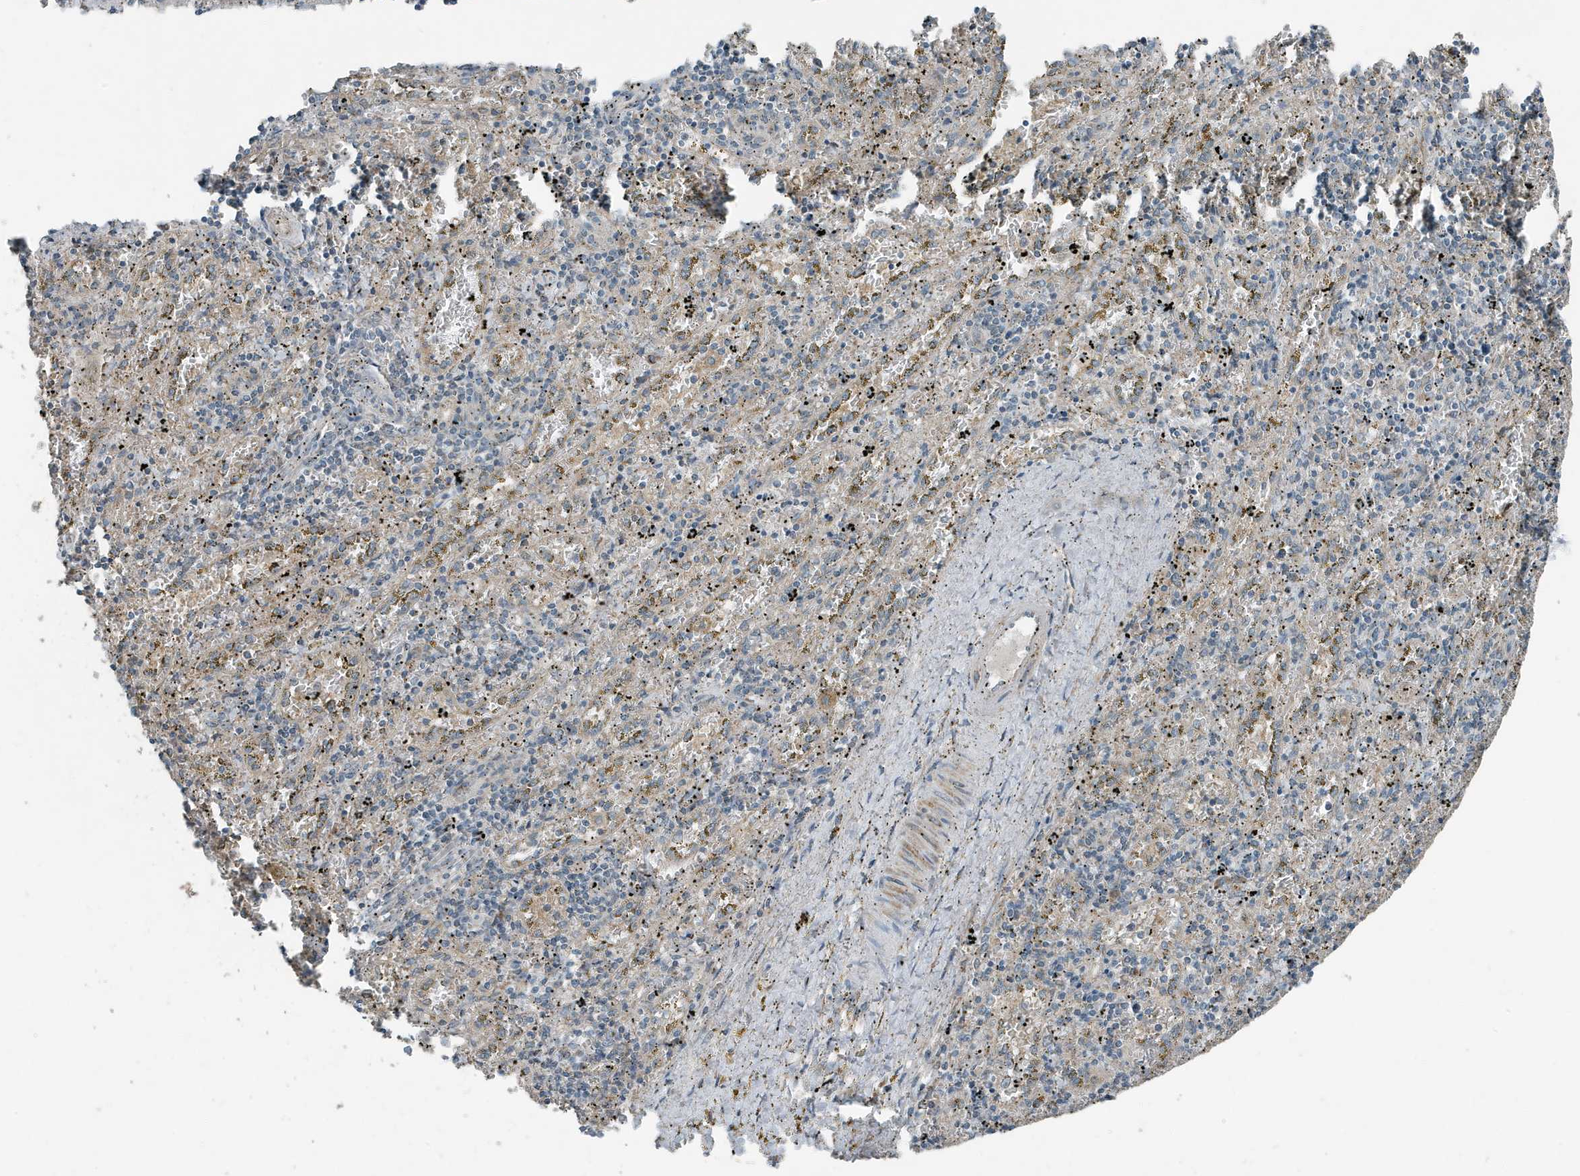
{"staining": {"intensity": "moderate", "quantity": "25%-75%", "location": "cytoplasmic/membranous"}, "tissue": "spleen", "cell_type": "Cells in red pulp", "image_type": "normal", "snomed": [{"axis": "morphology", "description": "Normal tissue, NOS"}, {"axis": "topography", "description": "Spleen"}], "caption": "DAB immunohistochemical staining of unremarkable human spleen displays moderate cytoplasmic/membranous protein staining in about 25%-75% of cells in red pulp.", "gene": "MT", "patient": {"sex": "male", "age": 11}}